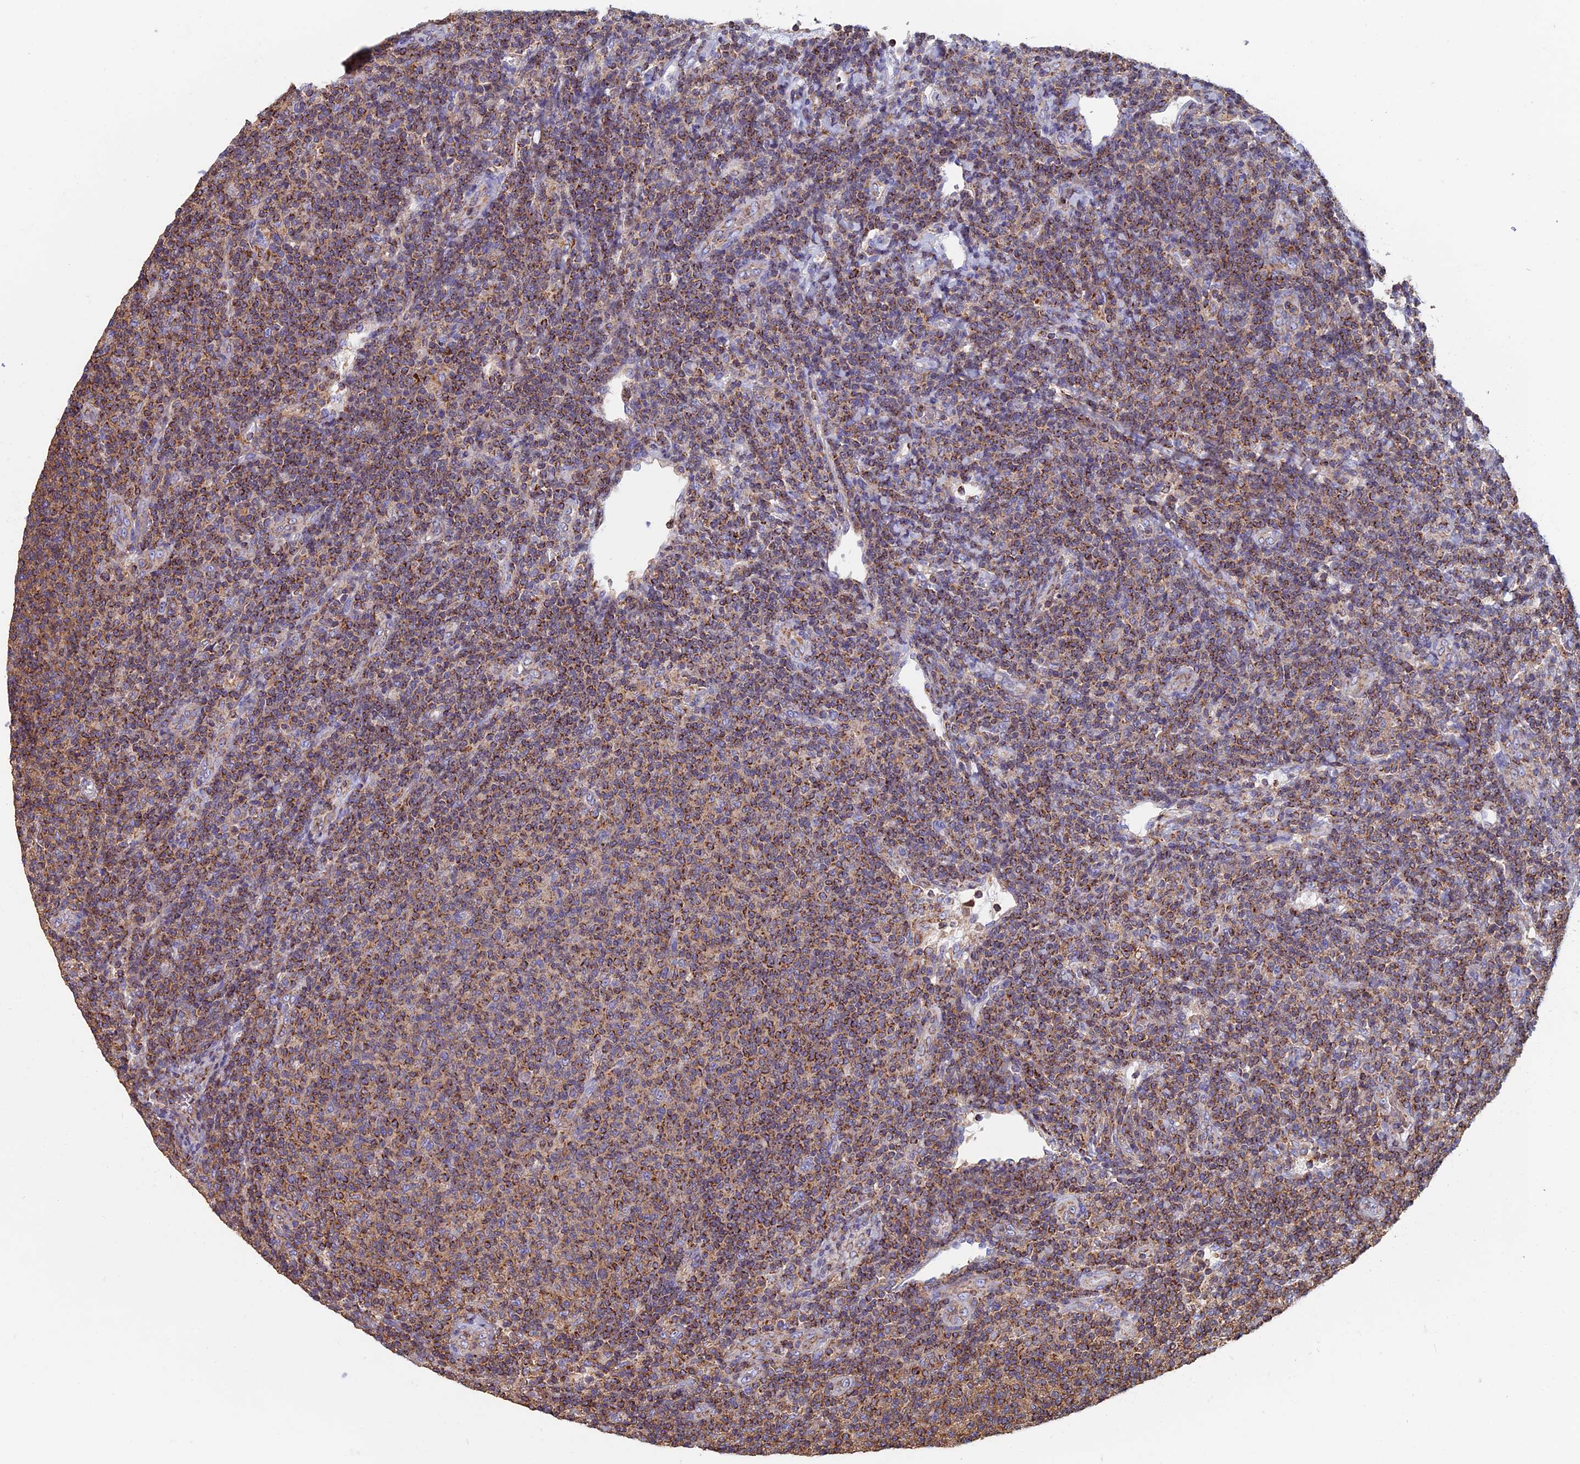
{"staining": {"intensity": "moderate", "quantity": ">75%", "location": "cytoplasmic/membranous"}, "tissue": "lymphoma", "cell_type": "Tumor cells", "image_type": "cancer", "snomed": [{"axis": "morphology", "description": "Malignant lymphoma, non-Hodgkin's type, Low grade"}, {"axis": "topography", "description": "Lymph node"}], "caption": "A brown stain highlights moderate cytoplasmic/membranous positivity of a protein in malignant lymphoma, non-Hodgkin's type (low-grade) tumor cells. (DAB (3,3'-diaminobenzidine) = brown stain, brightfield microscopy at high magnification).", "gene": "HSD17B8", "patient": {"sex": "male", "age": 66}}